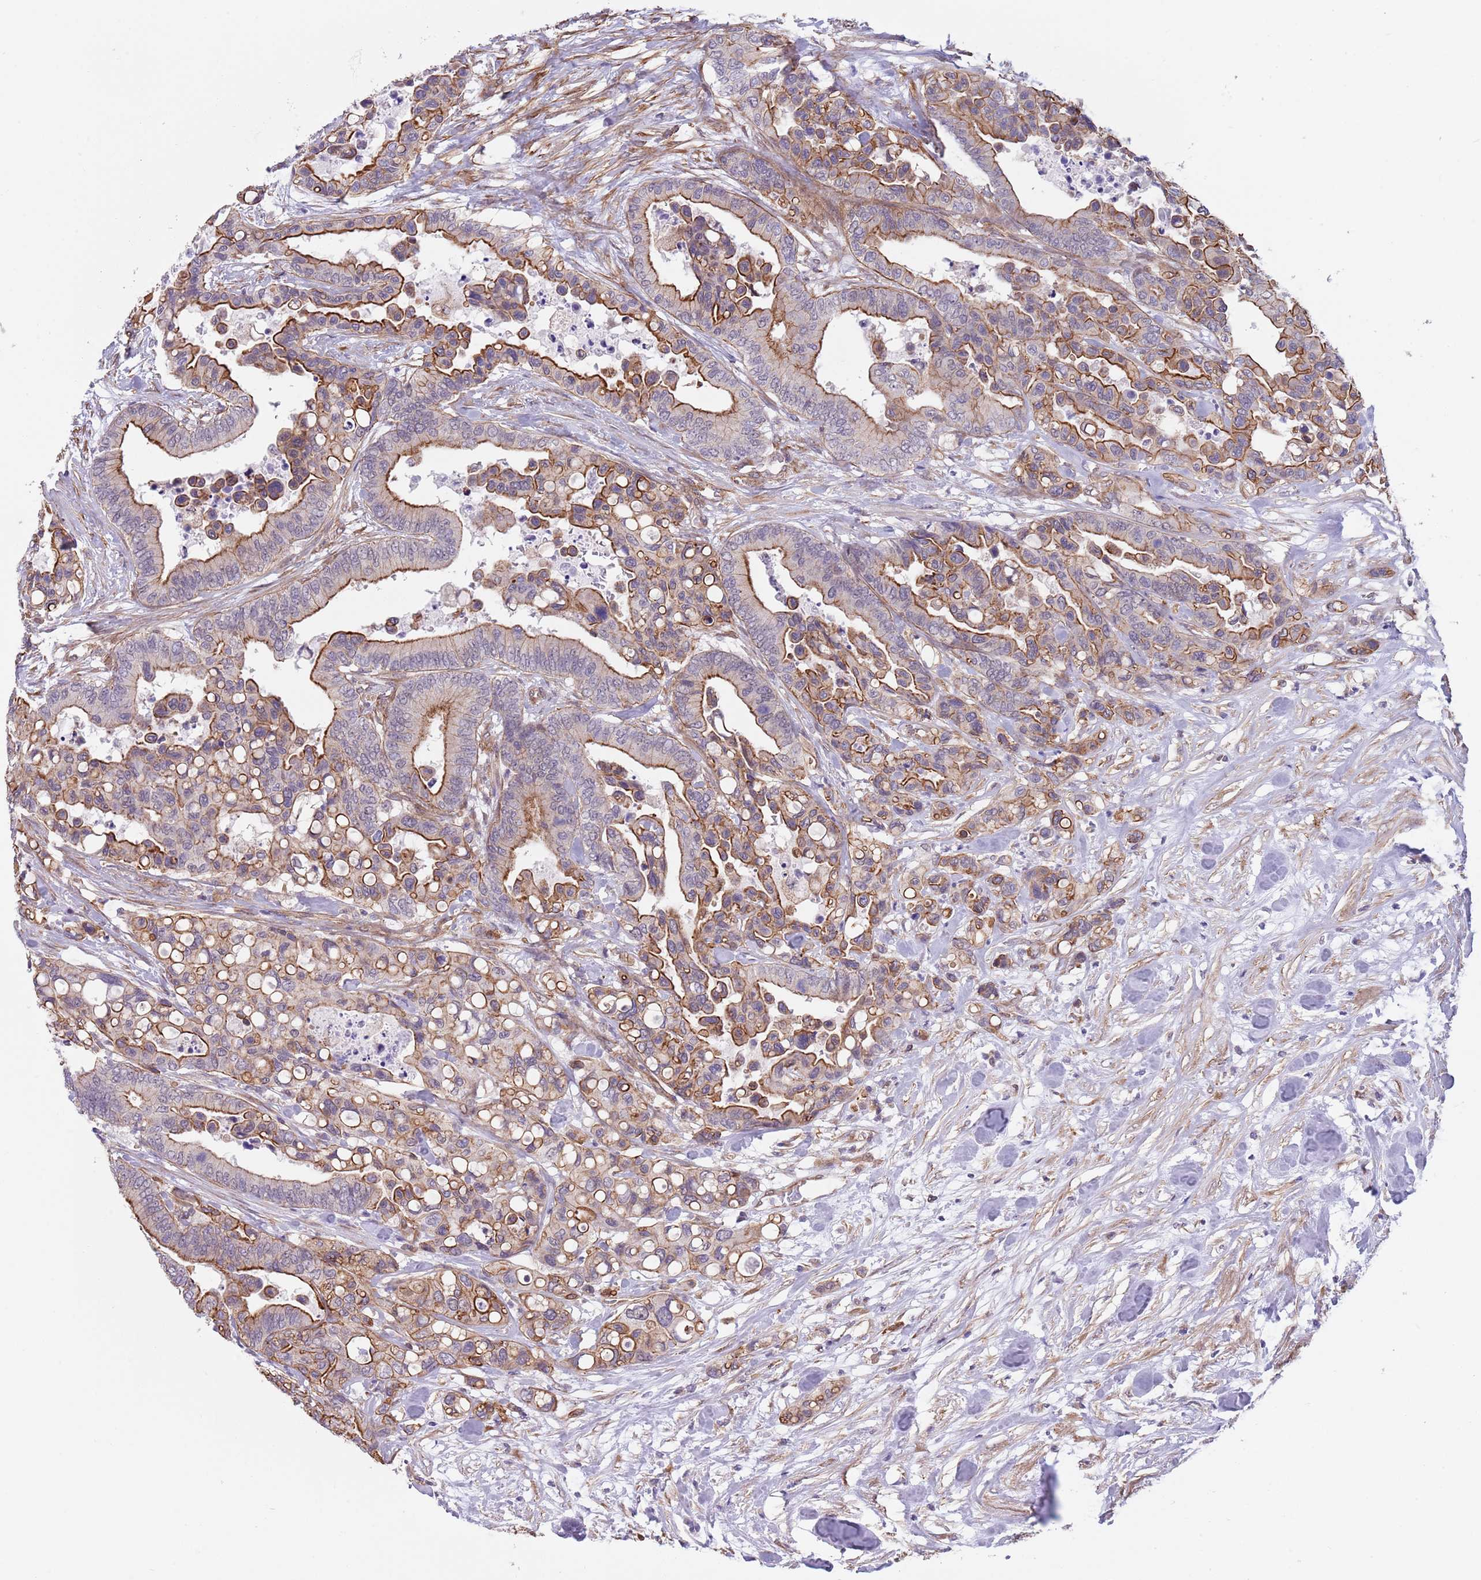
{"staining": {"intensity": "strong", "quantity": "25%-75%", "location": "cytoplasmic/membranous"}, "tissue": "colorectal cancer", "cell_type": "Tumor cells", "image_type": "cancer", "snomed": [{"axis": "morphology", "description": "Adenocarcinoma, NOS"}, {"axis": "topography", "description": "Colon"}], "caption": "IHC staining of colorectal cancer, which demonstrates high levels of strong cytoplasmic/membranous expression in about 25%-75% of tumor cells indicating strong cytoplasmic/membranous protein expression. The staining was performed using DAB (3,3'-diaminobenzidine) (brown) for protein detection and nuclei were counterstained in hematoxylin (blue).", "gene": "CREBZF", "patient": {"sex": "male", "age": 82}}